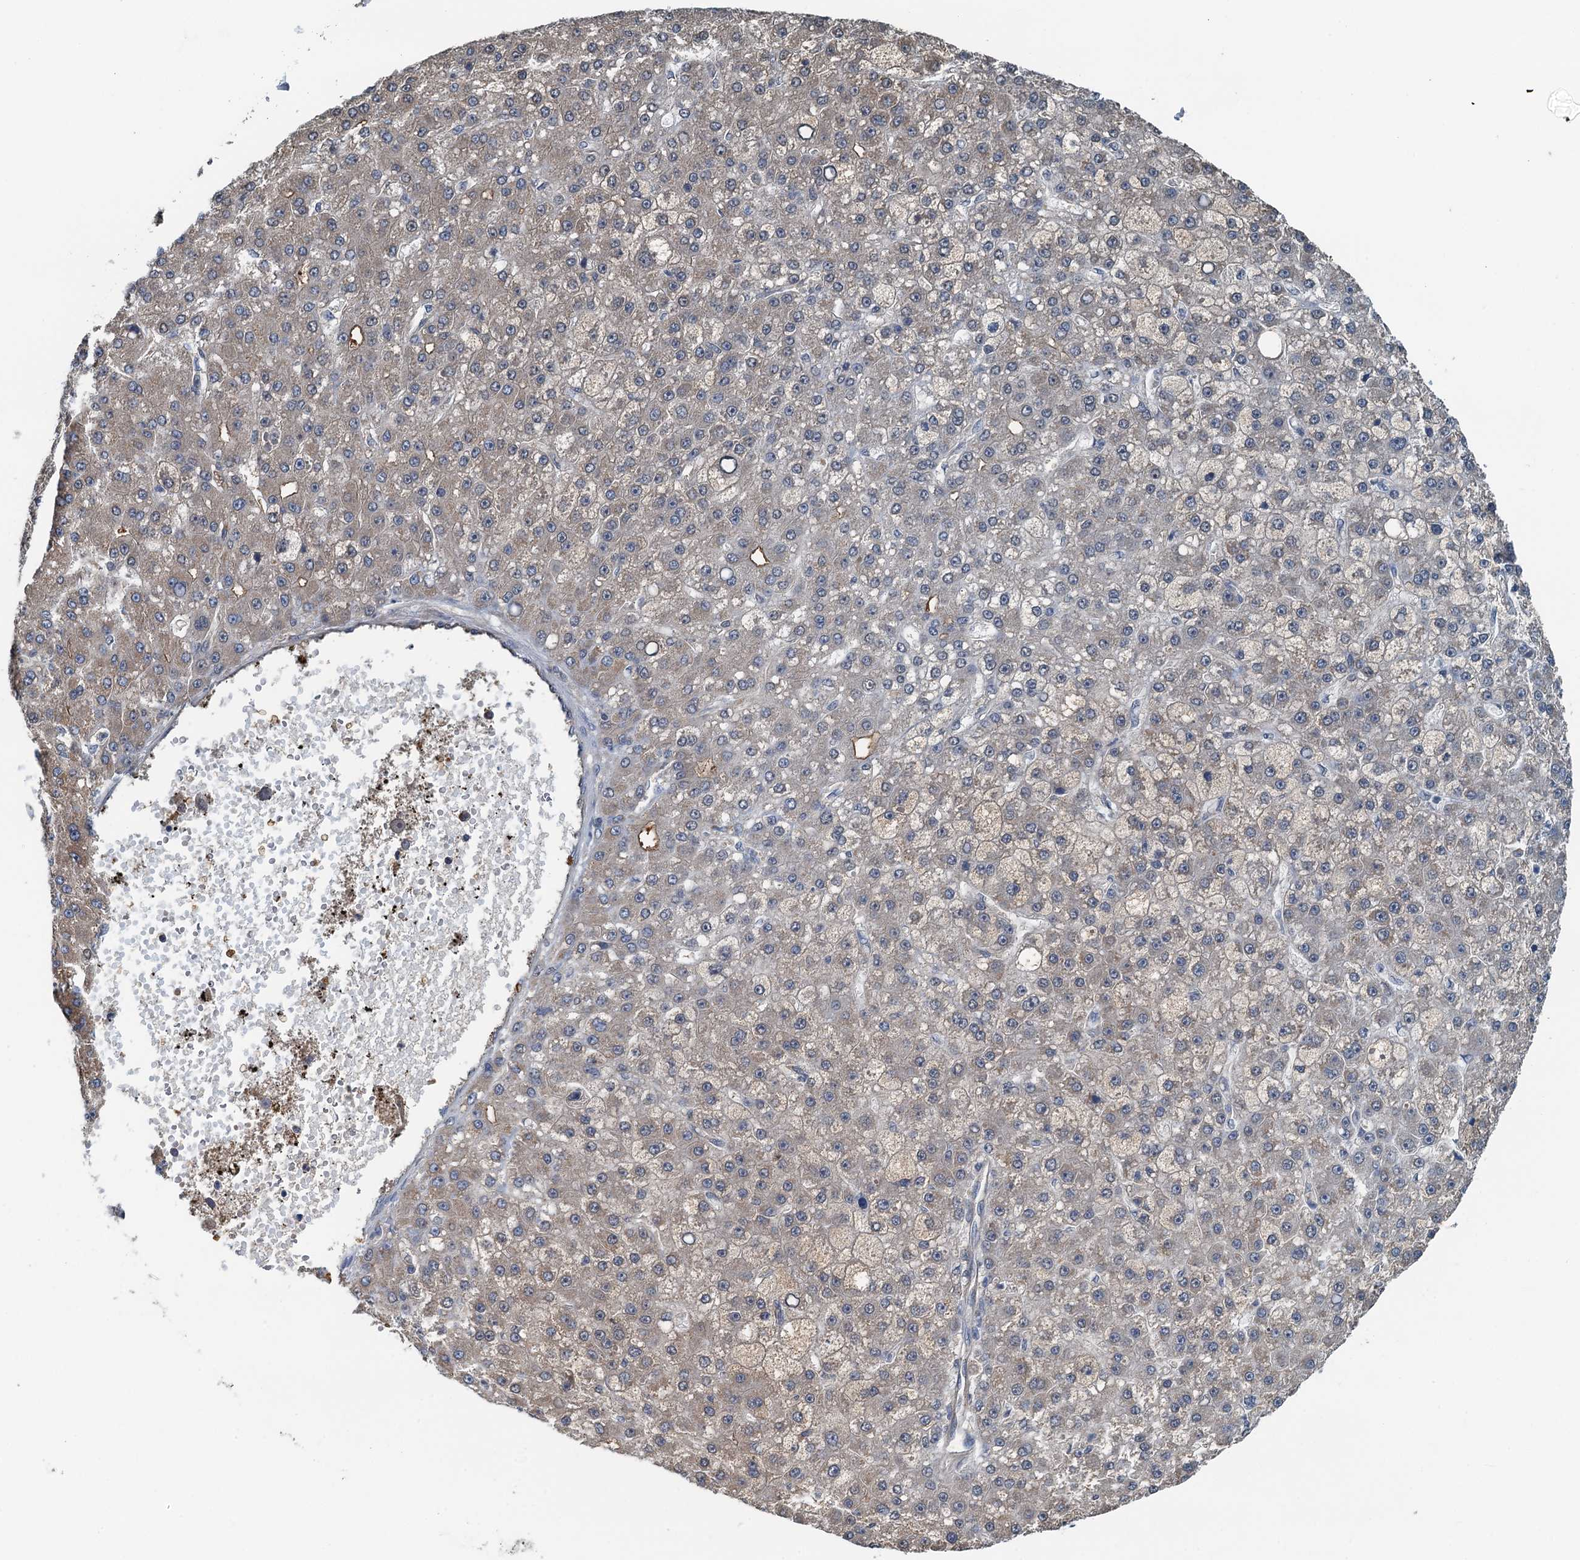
{"staining": {"intensity": "negative", "quantity": "none", "location": "none"}, "tissue": "liver cancer", "cell_type": "Tumor cells", "image_type": "cancer", "snomed": [{"axis": "morphology", "description": "Carcinoma, Hepatocellular, NOS"}, {"axis": "topography", "description": "Liver"}], "caption": "The image demonstrates no significant expression in tumor cells of liver hepatocellular carcinoma.", "gene": "LSM14B", "patient": {"sex": "male", "age": 67}}